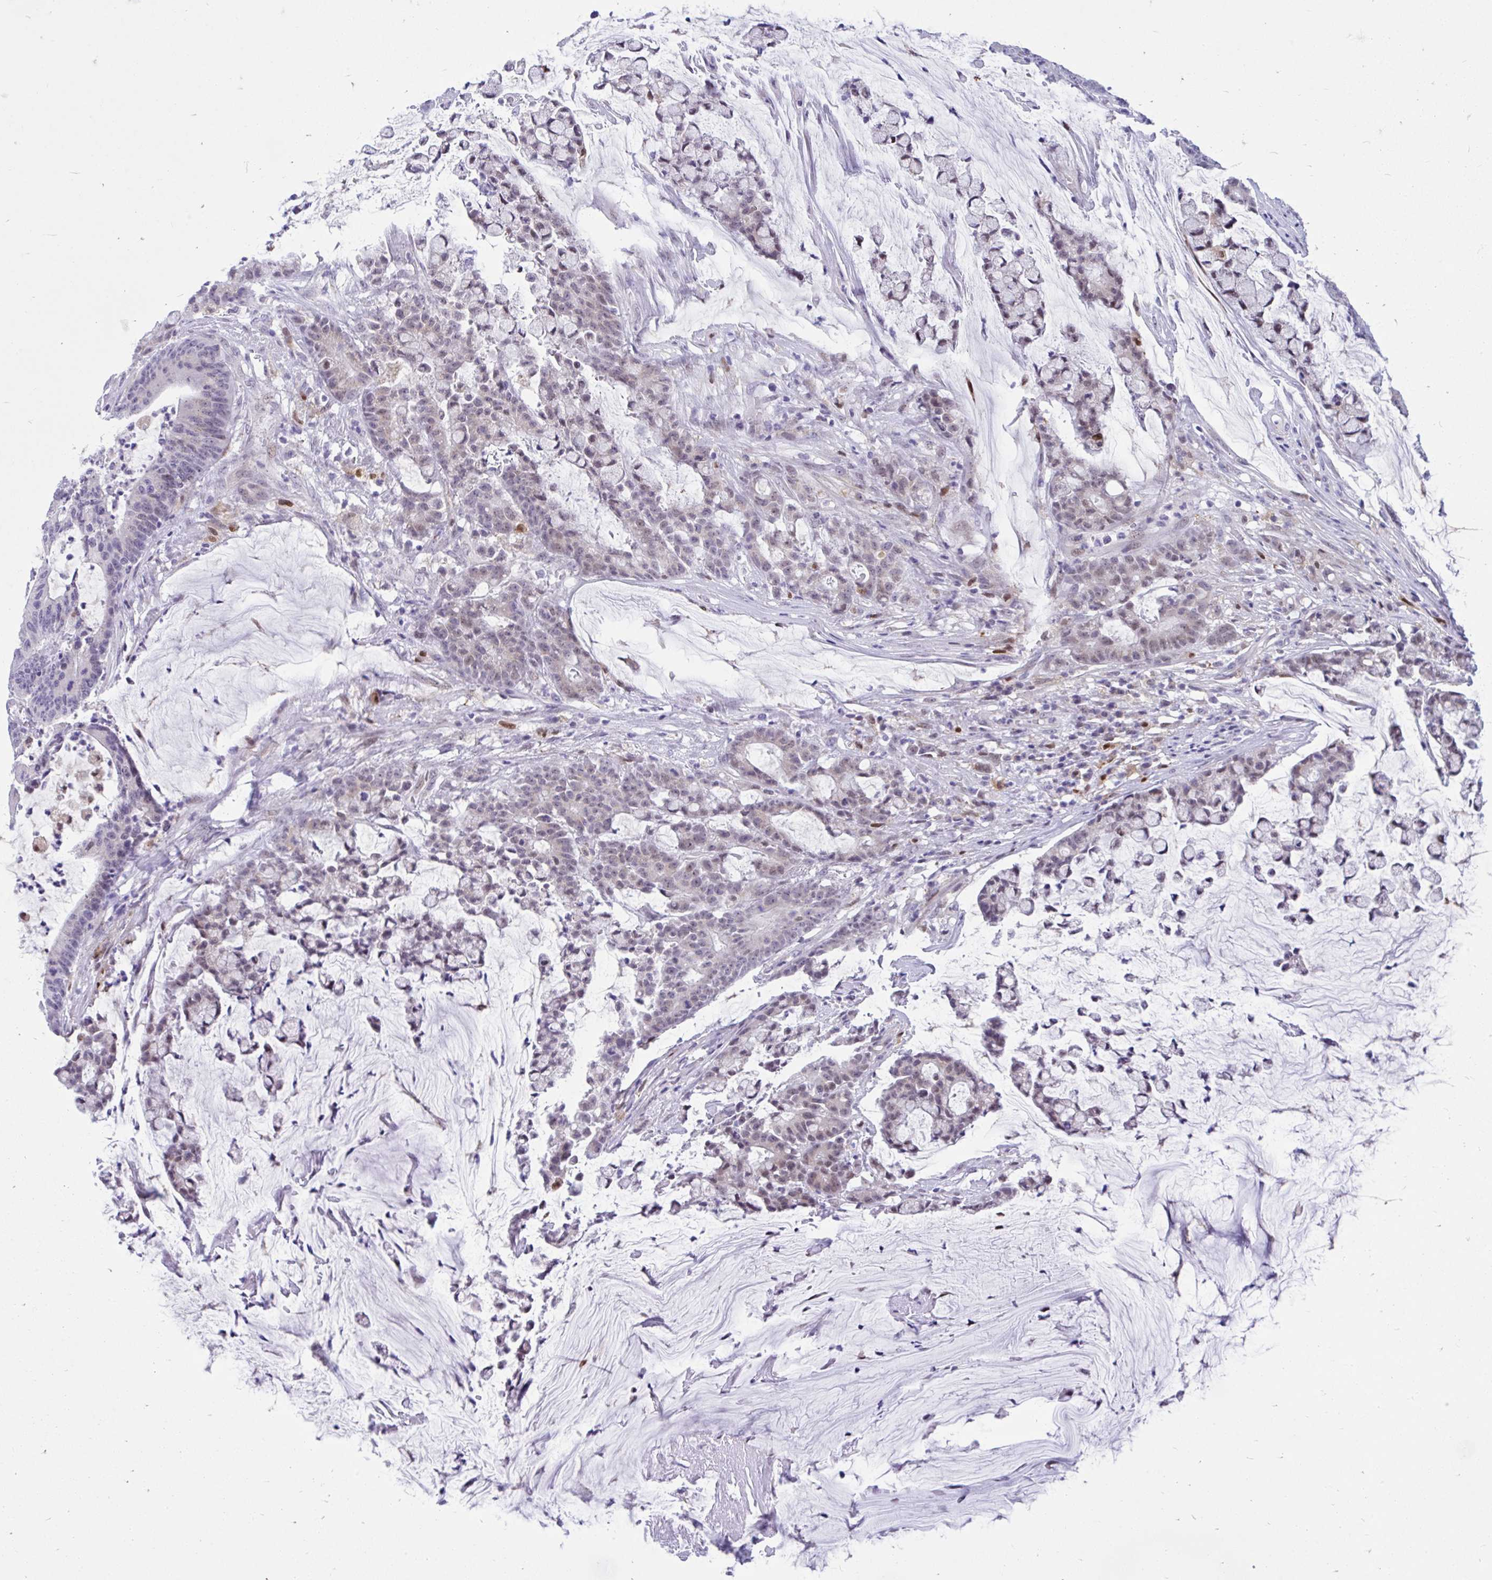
{"staining": {"intensity": "weak", "quantity": "25%-75%", "location": "nuclear"}, "tissue": "colorectal cancer", "cell_type": "Tumor cells", "image_type": "cancer", "snomed": [{"axis": "morphology", "description": "Adenocarcinoma, NOS"}, {"axis": "topography", "description": "Colon"}], "caption": "High-magnification brightfield microscopy of colorectal adenocarcinoma stained with DAB (brown) and counterstained with hematoxylin (blue). tumor cells exhibit weak nuclear positivity is appreciated in approximately25%-75% of cells. (Brightfield microscopy of DAB IHC at high magnification).", "gene": "GLB1L2", "patient": {"sex": "female", "age": 84}}